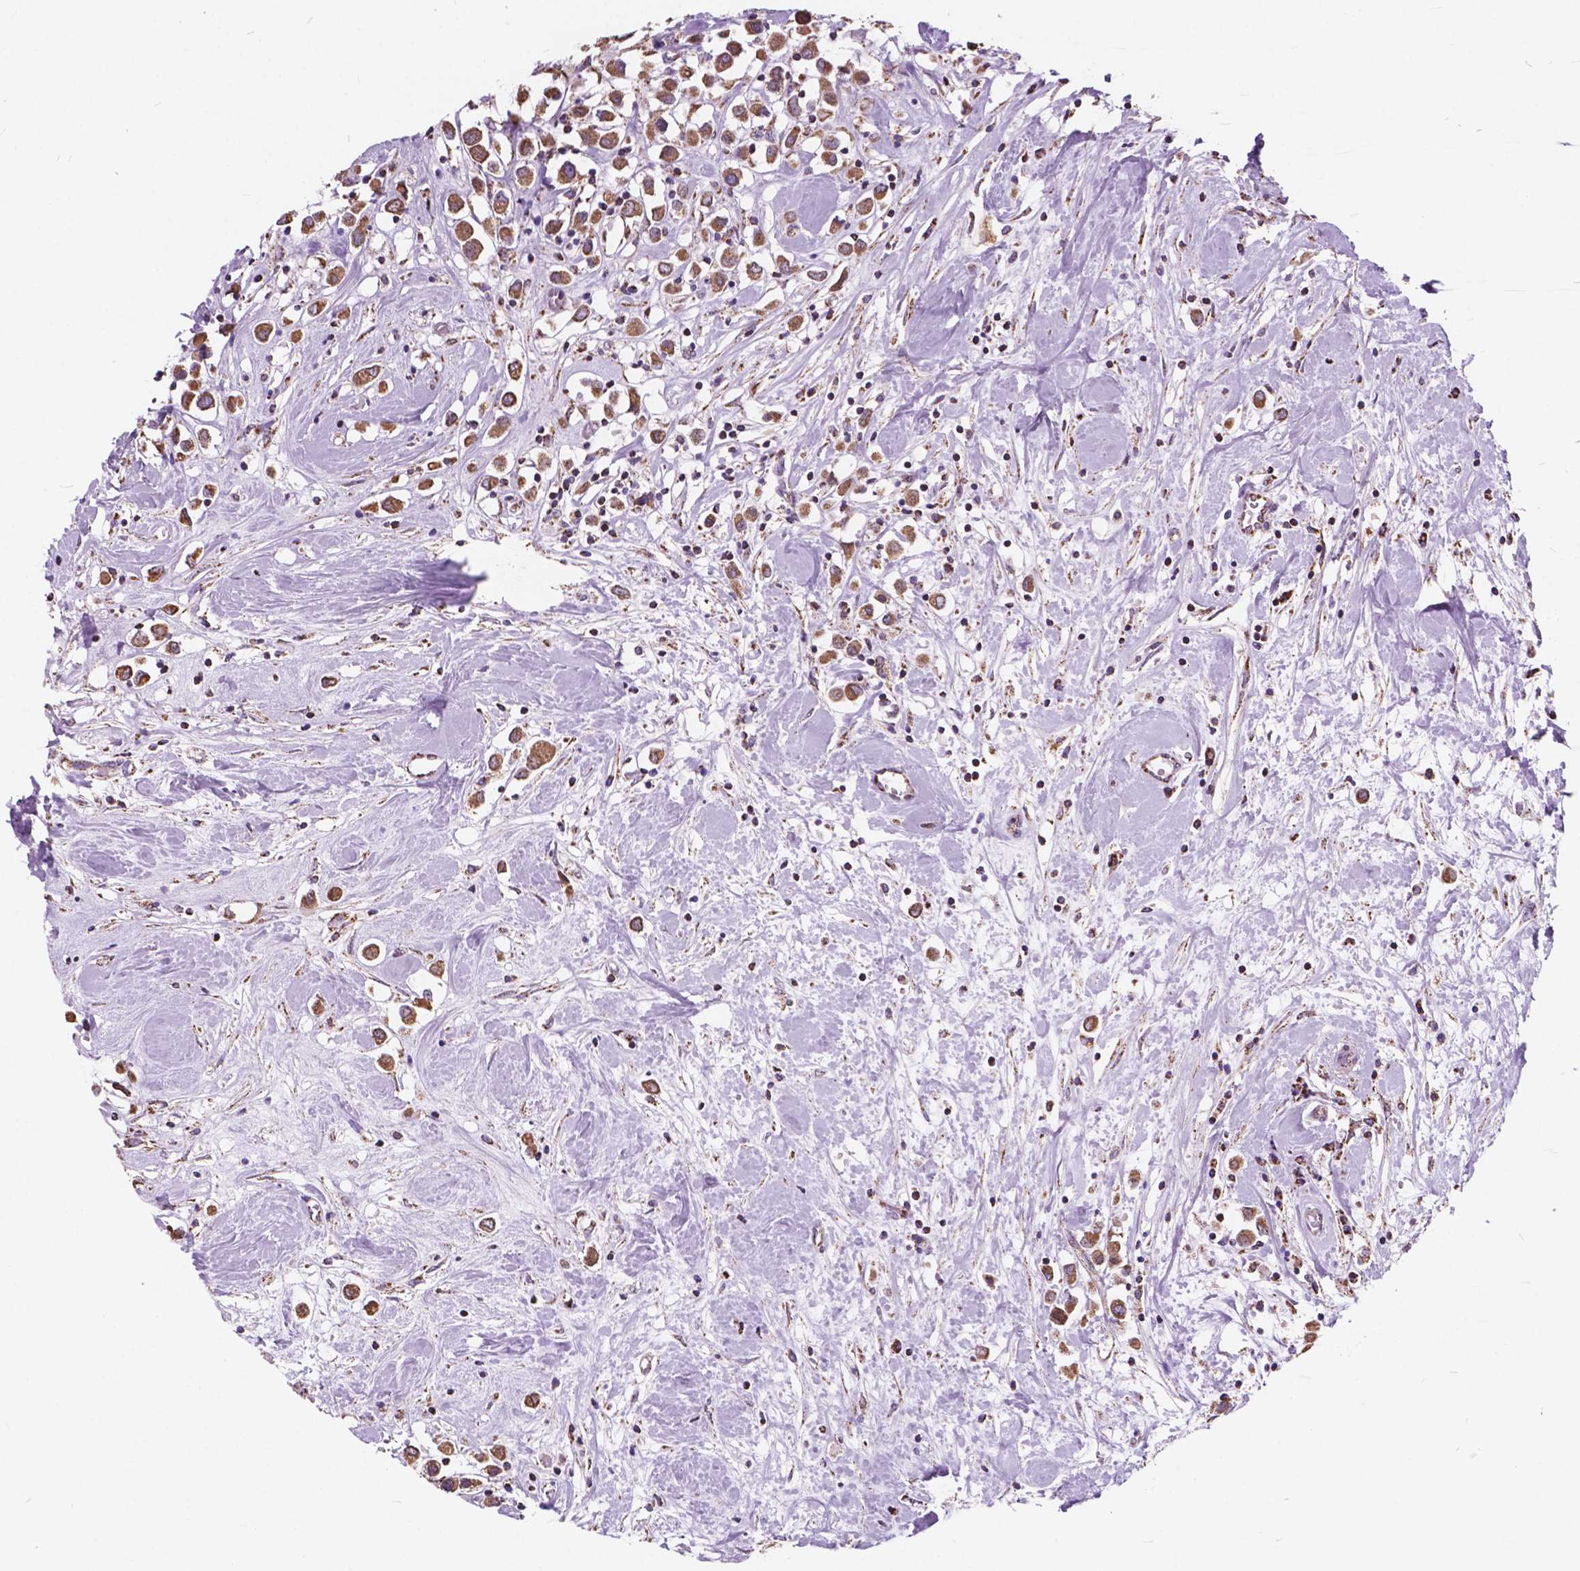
{"staining": {"intensity": "moderate", "quantity": ">75%", "location": "cytoplasmic/membranous"}, "tissue": "breast cancer", "cell_type": "Tumor cells", "image_type": "cancer", "snomed": [{"axis": "morphology", "description": "Duct carcinoma"}, {"axis": "topography", "description": "Breast"}], "caption": "Breast cancer (intraductal carcinoma) tissue shows moderate cytoplasmic/membranous expression in approximately >75% of tumor cells, visualized by immunohistochemistry.", "gene": "SCOC", "patient": {"sex": "female", "age": 61}}